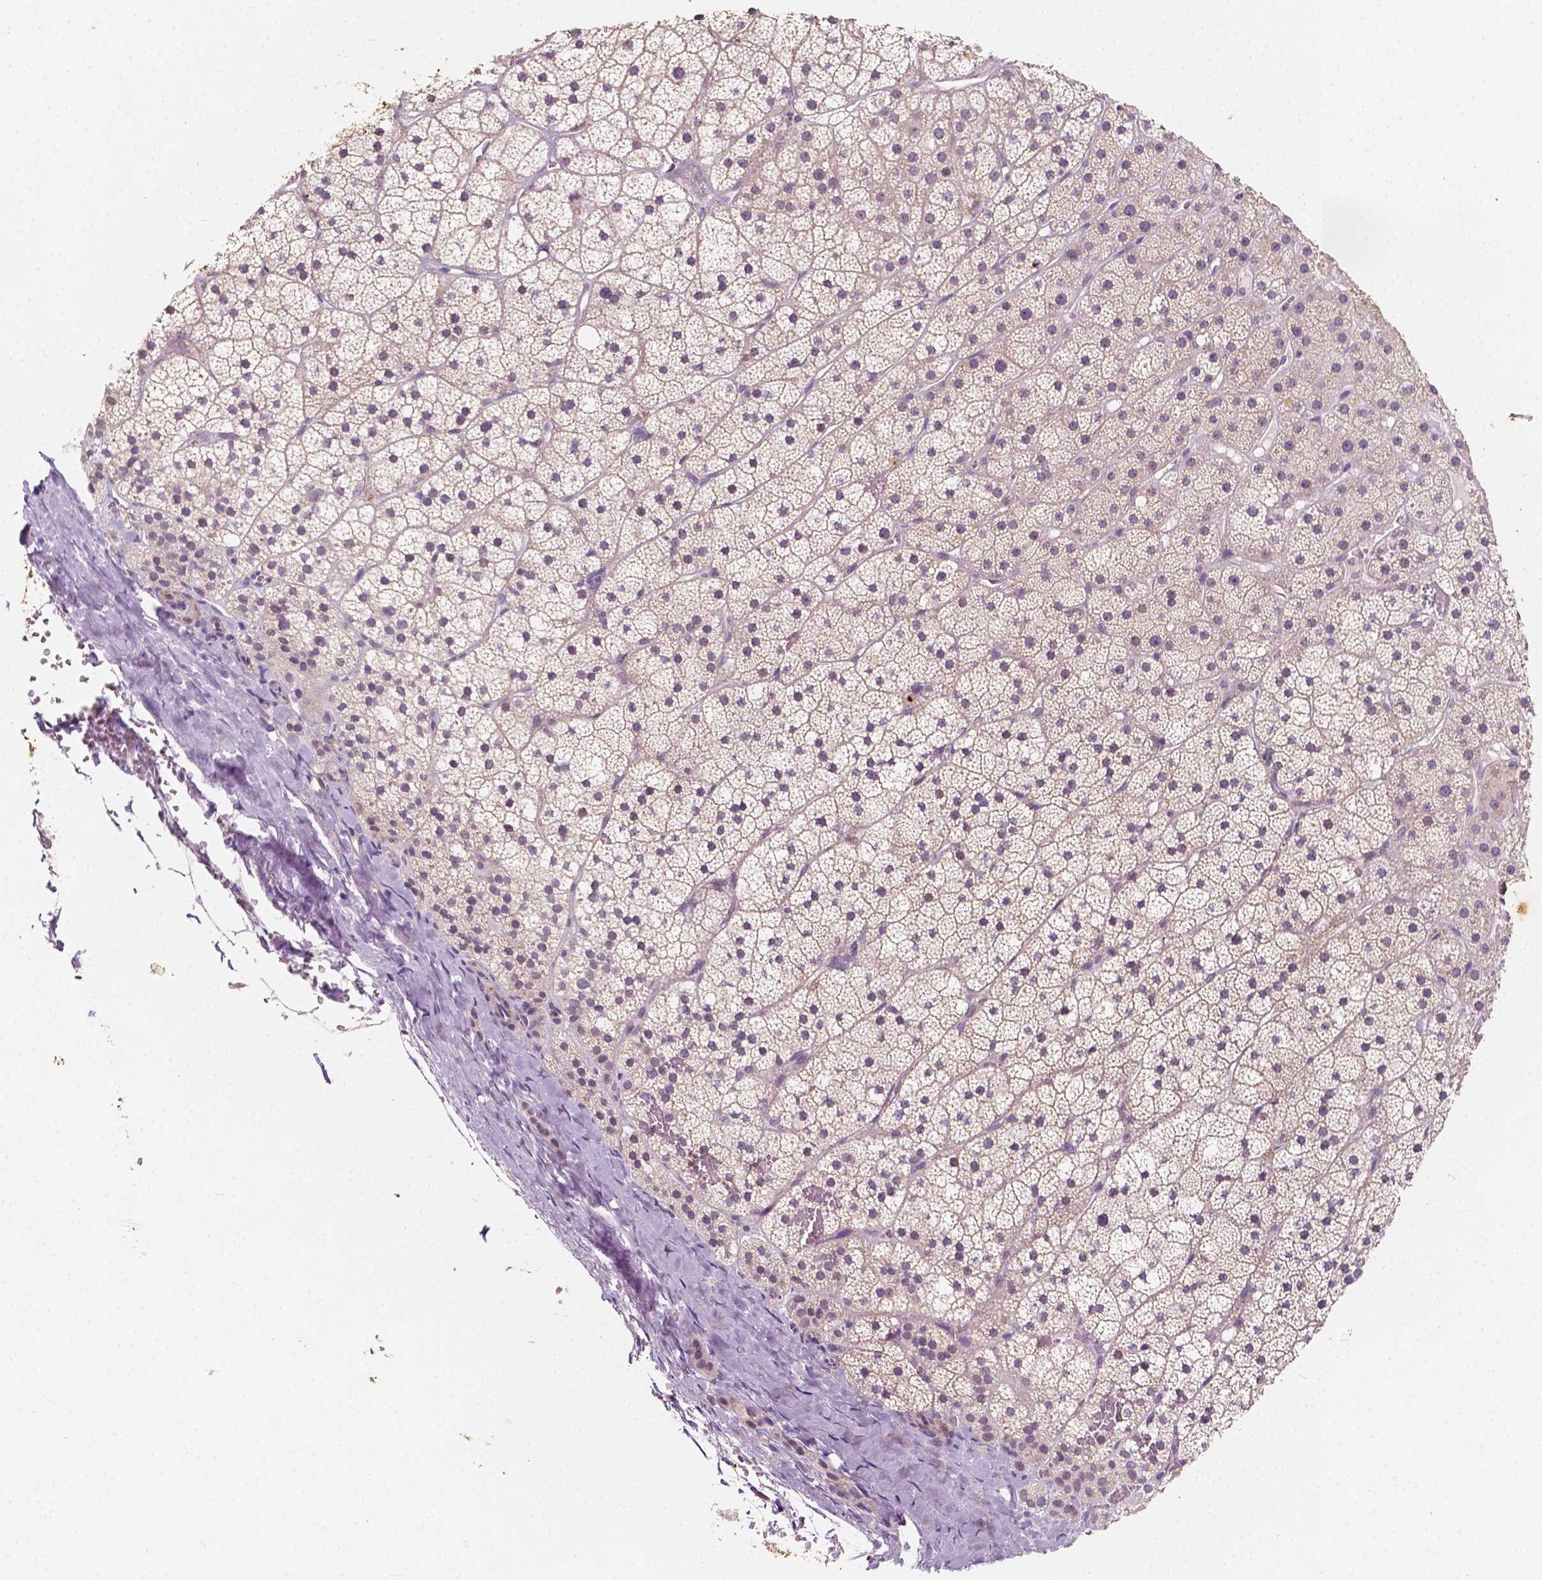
{"staining": {"intensity": "strong", "quantity": "<25%", "location": "cytoplasmic/membranous"}, "tissue": "adrenal gland", "cell_type": "Glandular cells", "image_type": "normal", "snomed": [{"axis": "morphology", "description": "Normal tissue, NOS"}, {"axis": "topography", "description": "Adrenal gland"}], "caption": "High-magnification brightfield microscopy of normal adrenal gland stained with DAB (3,3'-diaminobenzidine) (brown) and counterstained with hematoxylin (blue). glandular cells exhibit strong cytoplasmic/membranous positivity is appreciated in approximately<25% of cells. (Brightfield microscopy of DAB IHC at high magnification).", "gene": "SIRT2", "patient": {"sex": "male", "age": 53}}